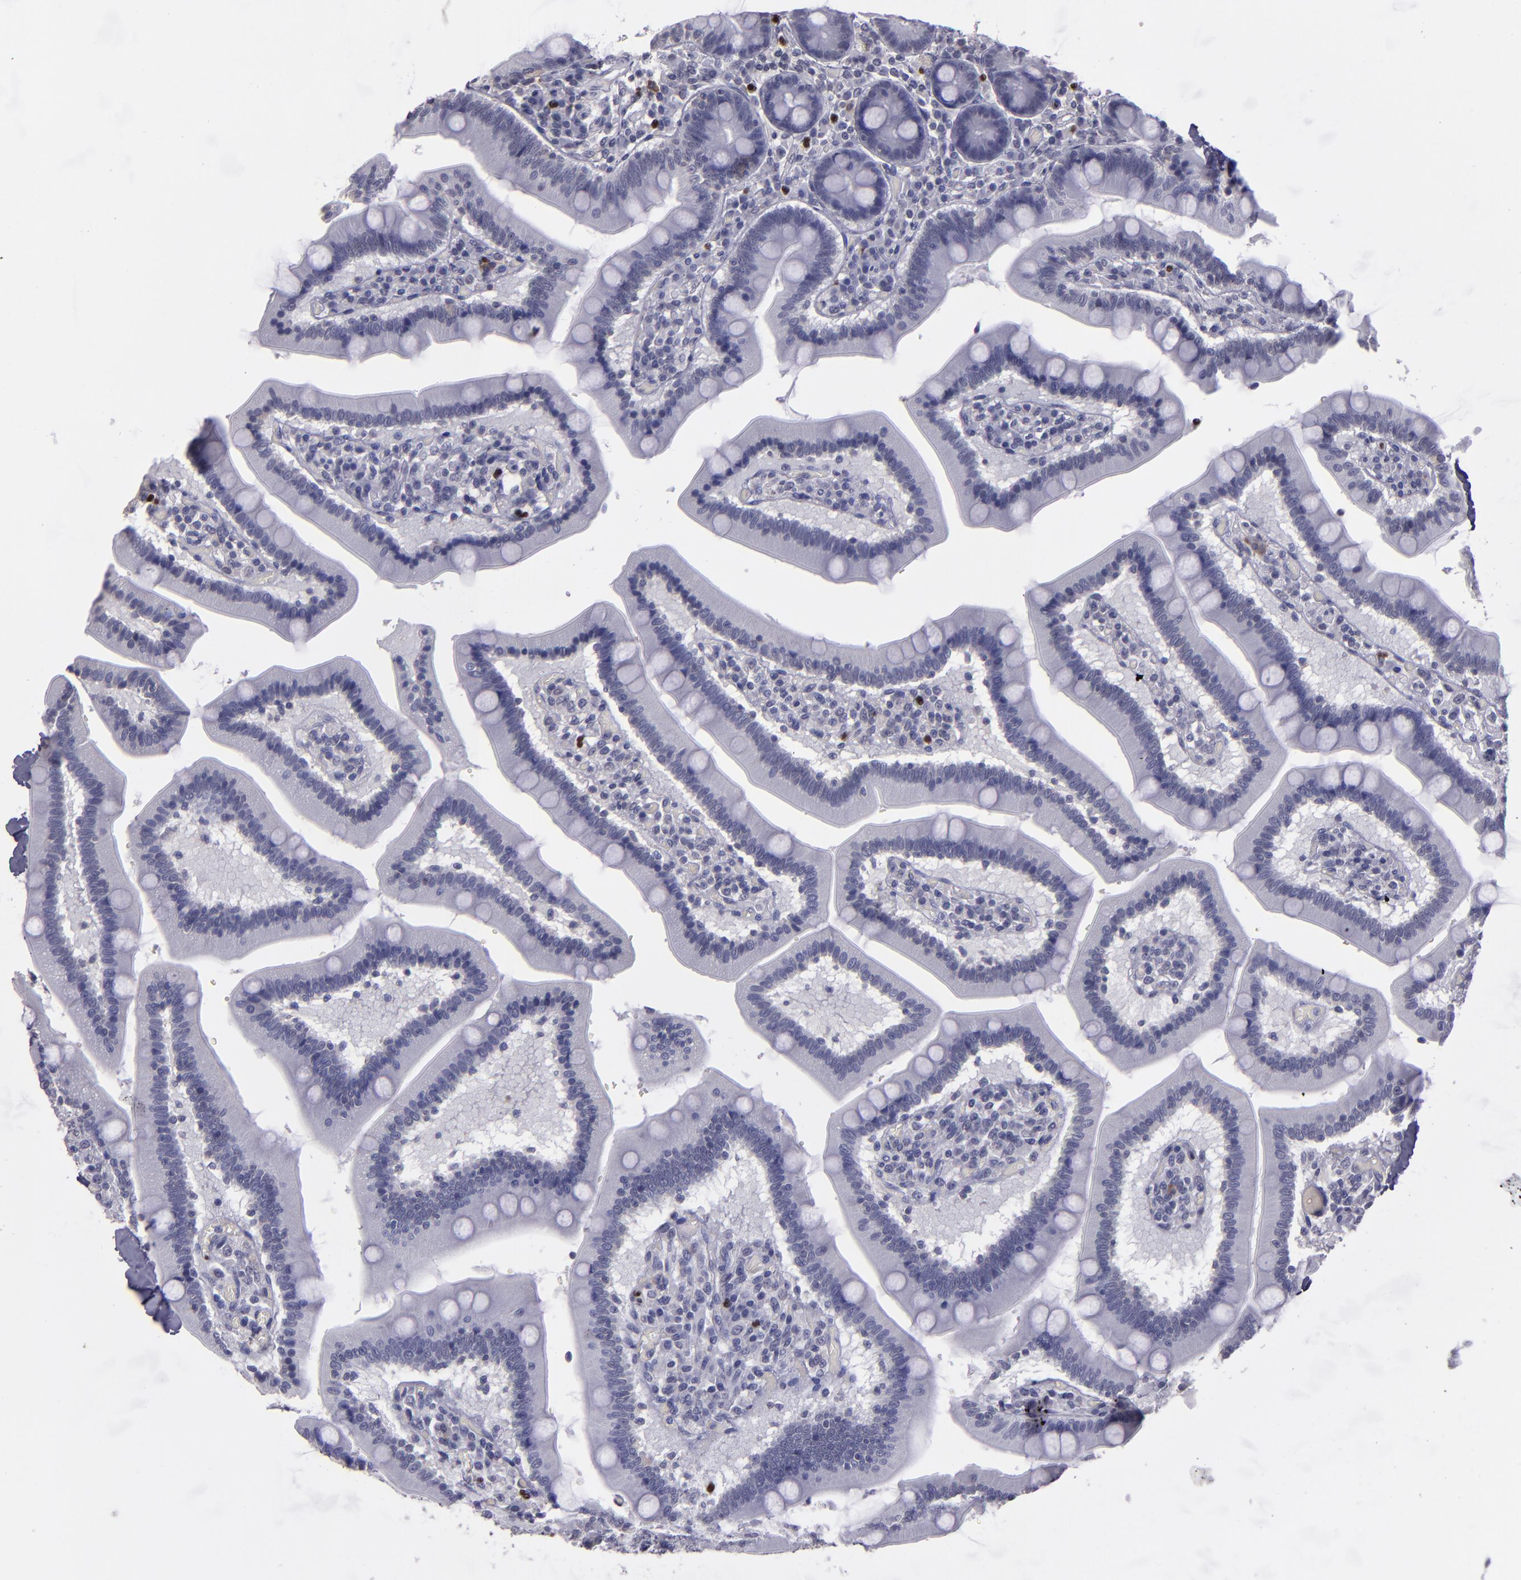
{"staining": {"intensity": "negative", "quantity": "none", "location": "none"}, "tissue": "duodenum", "cell_type": "Glandular cells", "image_type": "normal", "snomed": [{"axis": "morphology", "description": "Normal tissue, NOS"}, {"axis": "topography", "description": "Duodenum"}], "caption": "This is an immunohistochemistry (IHC) image of normal human duodenum. There is no positivity in glandular cells.", "gene": "CEBPE", "patient": {"sex": "male", "age": 66}}